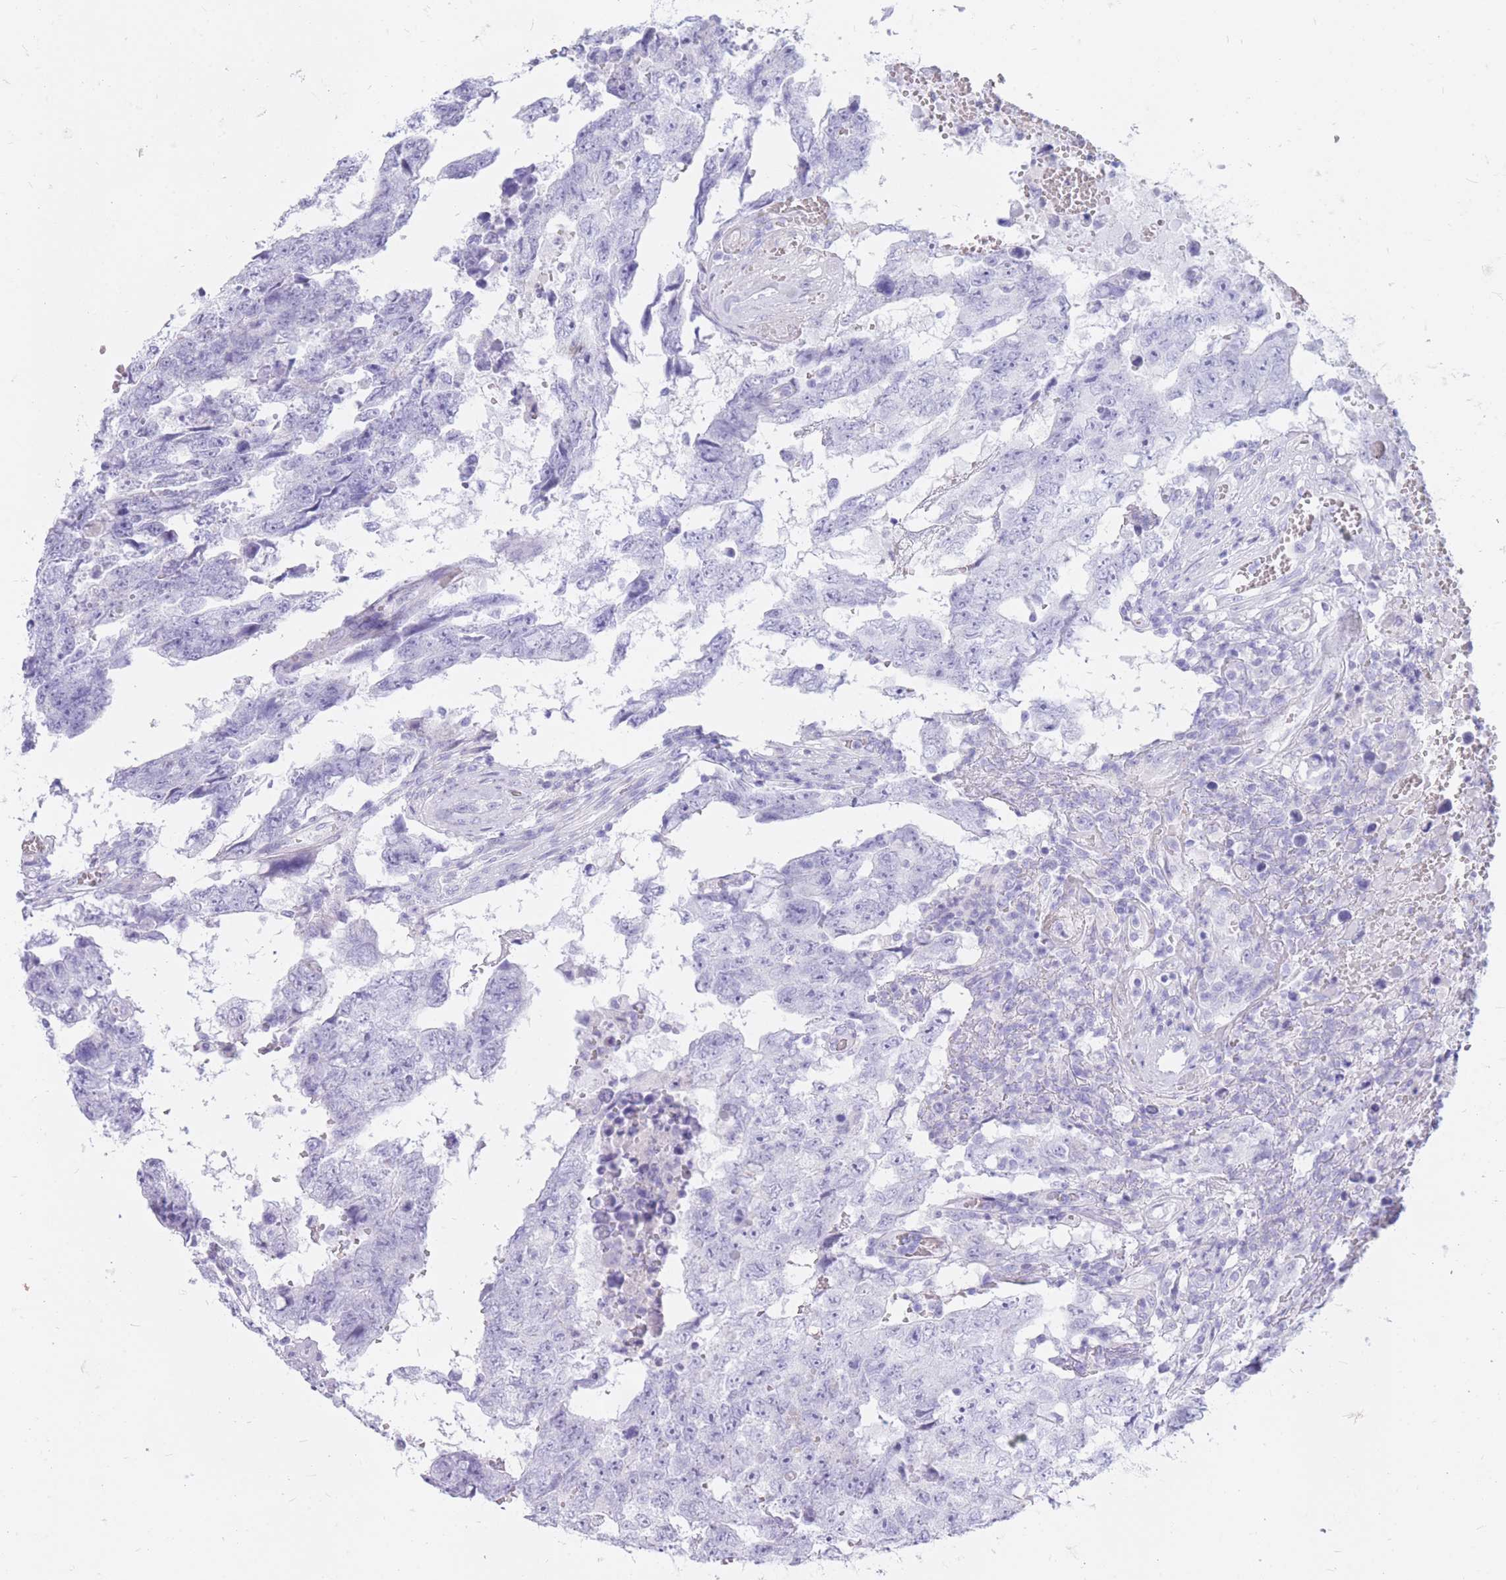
{"staining": {"intensity": "negative", "quantity": "none", "location": "none"}, "tissue": "testis cancer", "cell_type": "Tumor cells", "image_type": "cancer", "snomed": [{"axis": "morphology", "description": "Carcinoma, Embryonal, NOS"}, {"axis": "topography", "description": "Testis"}], "caption": "An IHC photomicrograph of testis cancer (embryonal carcinoma) is shown. There is no staining in tumor cells of testis cancer (embryonal carcinoma).", "gene": "CYP21A2", "patient": {"sex": "male", "age": 25}}